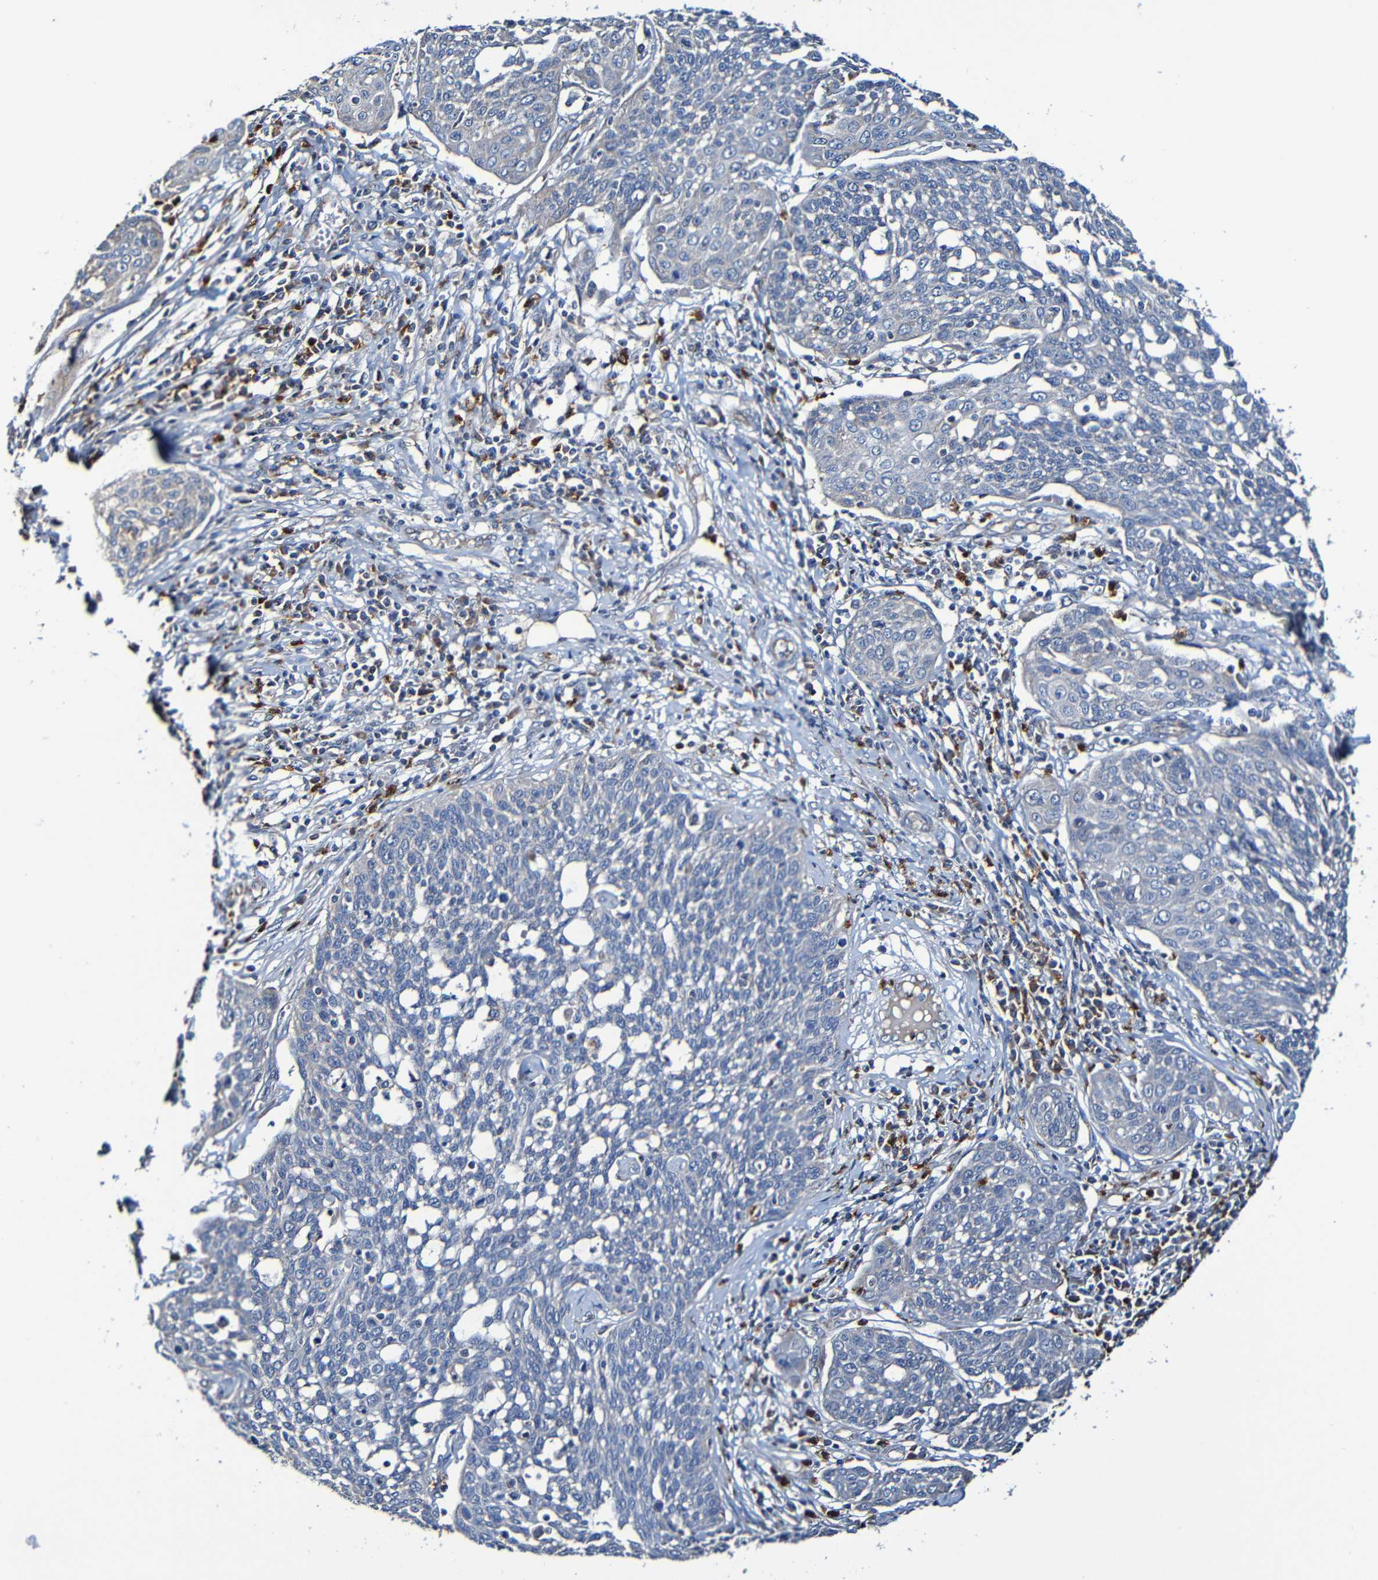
{"staining": {"intensity": "negative", "quantity": "none", "location": "none"}, "tissue": "cervical cancer", "cell_type": "Tumor cells", "image_type": "cancer", "snomed": [{"axis": "morphology", "description": "Squamous cell carcinoma, NOS"}, {"axis": "topography", "description": "Cervix"}], "caption": "High power microscopy image of an IHC histopathology image of cervical squamous cell carcinoma, revealing no significant positivity in tumor cells. (Brightfield microscopy of DAB (3,3'-diaminobenzidine) immunohistochemistry at high magnification).", "gene": "ADAM15", "patient": {"sex": "female", "age": 34}}